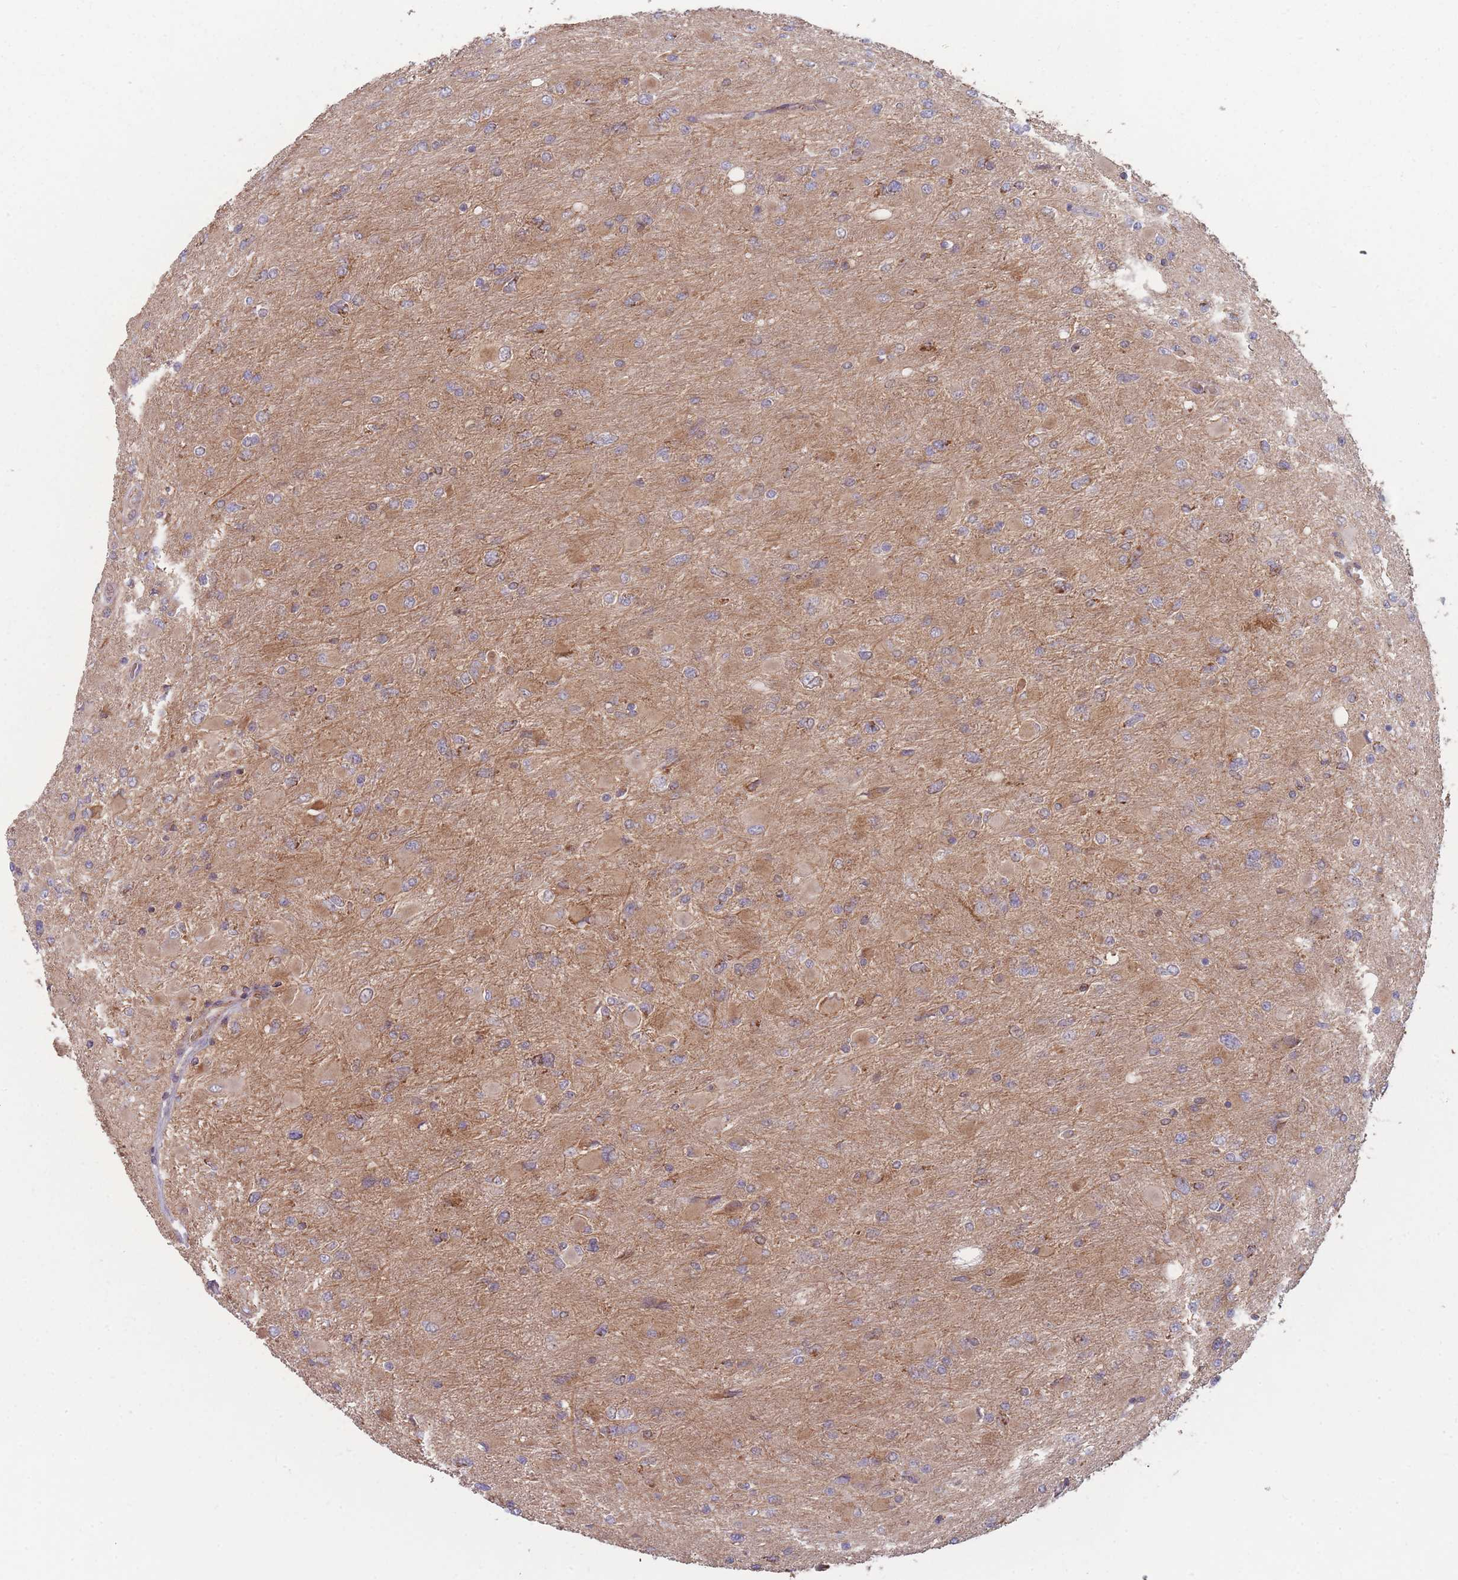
{"staining": {"intensity": "weak", "quantity": "<25%", "location": "cytoplasmic/membranous"}, "tissue": "glioma", "cell_type": "Tumor cells", "image_type": "cancer", "snomed": [{"axis": "morphology", "description": "Glioma, malignant, High grade"}, {"axis": "topography", "description": "Cerebral cortex"}], "caption": "Immunohistochemical staining of malignant glioma (high-grade) displays no significant positivity in tumor cells. (Immunohistochemistry (ihc), brightfield microscopy, high magnification).", "gene": "ATP5MG", "patient": {"sex": "female", "age": 36}}